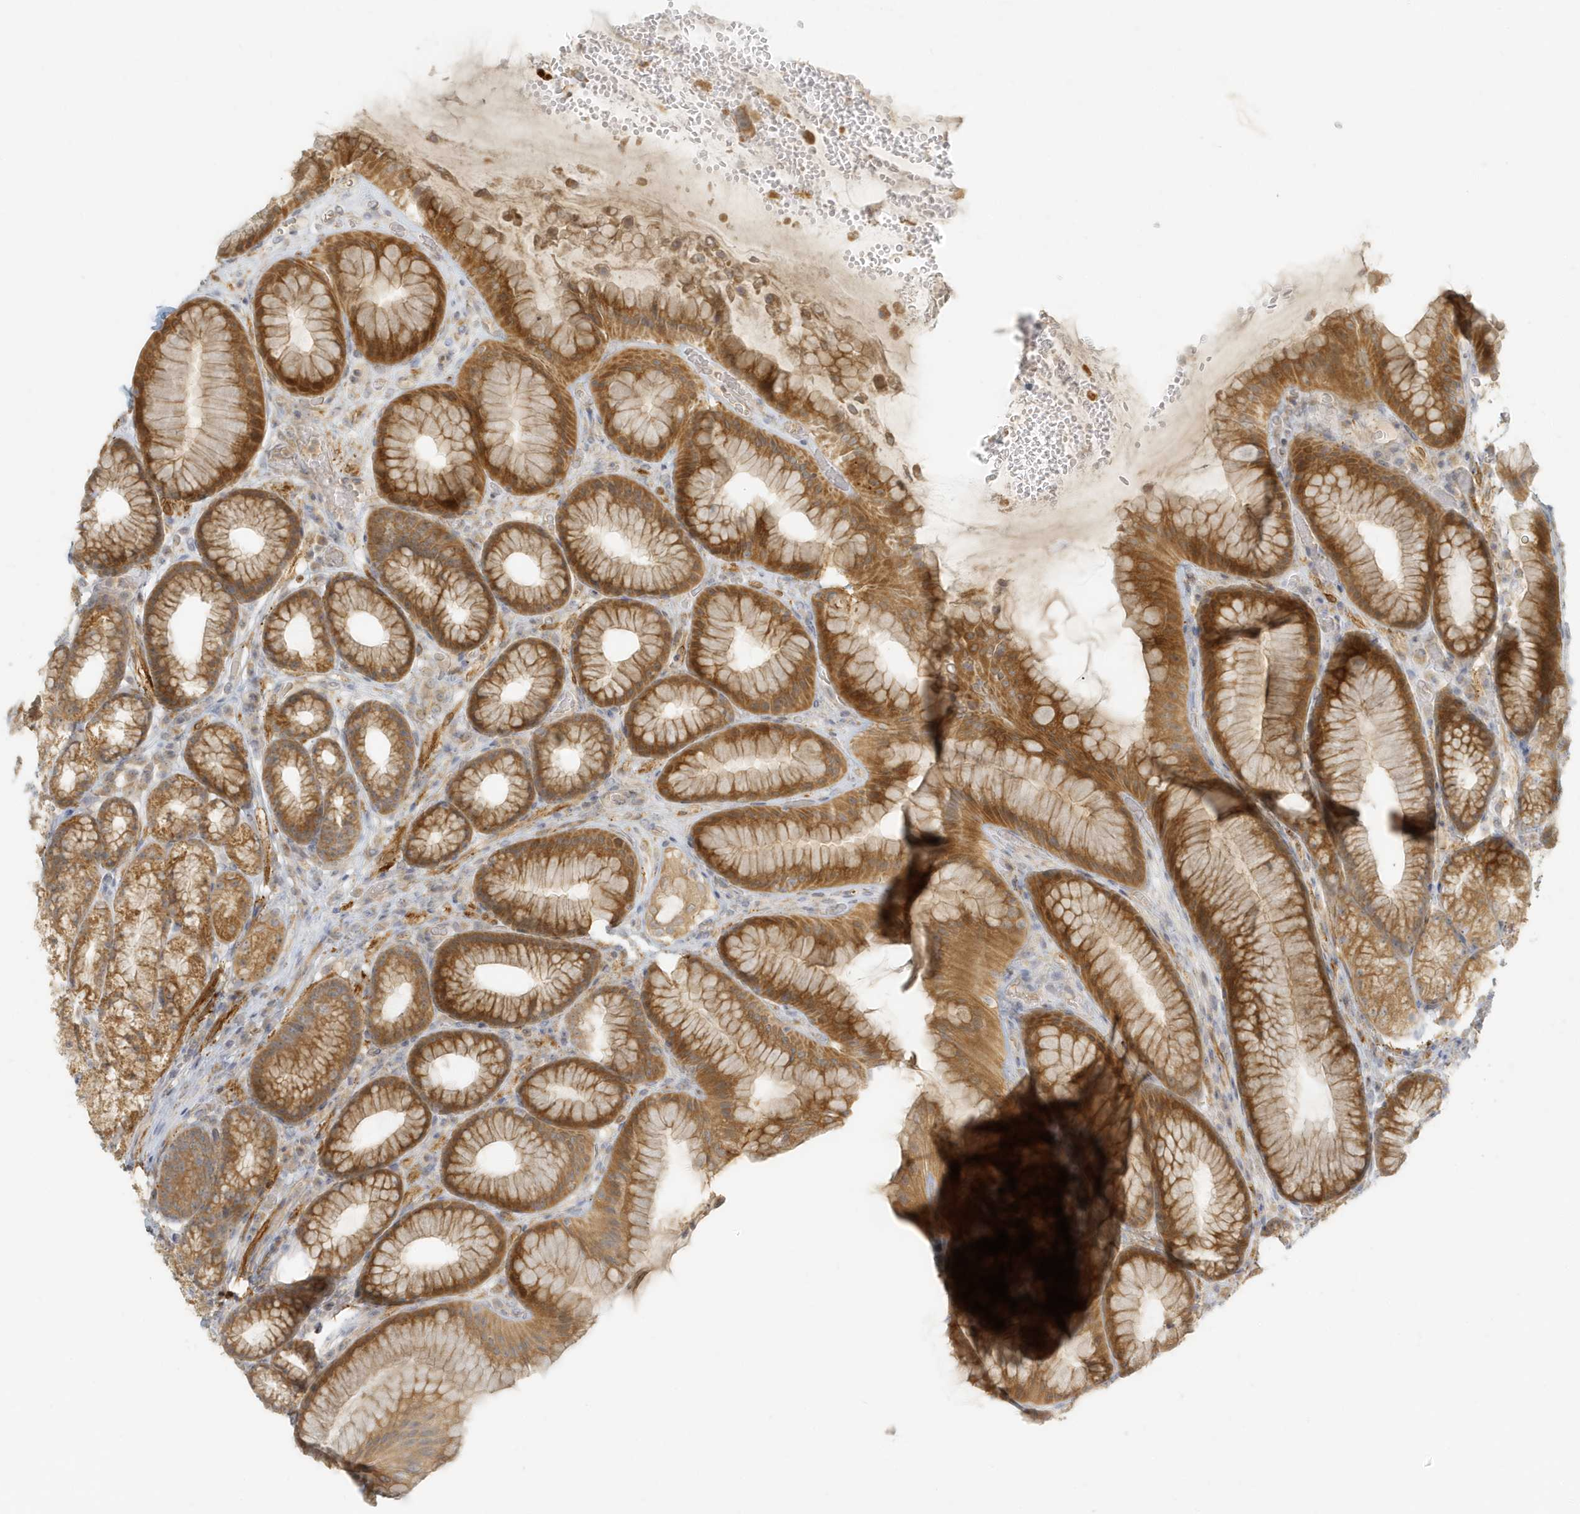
{"staining": {"intensity": "moderate", "quantity": ">75%", "location": "cytoplasmic/membranous"}, "tissue": "stomach", "cell_type": "Glandular cells", "image_type": "normal", "snomed": [{"axis": "morphology", "description": "Normal tissue, NOS"}, {"axis": "topography", "description": "Stomach"}], "caption": "Moderate cytoplasmic/membranous positivity is identified in approximately >75% of glandular cells in benign stomach. (IHC, brightfield microscopy, high magnification).", "gene": "MCOLN1", "patient": {"sex": "male", "age": 57}}